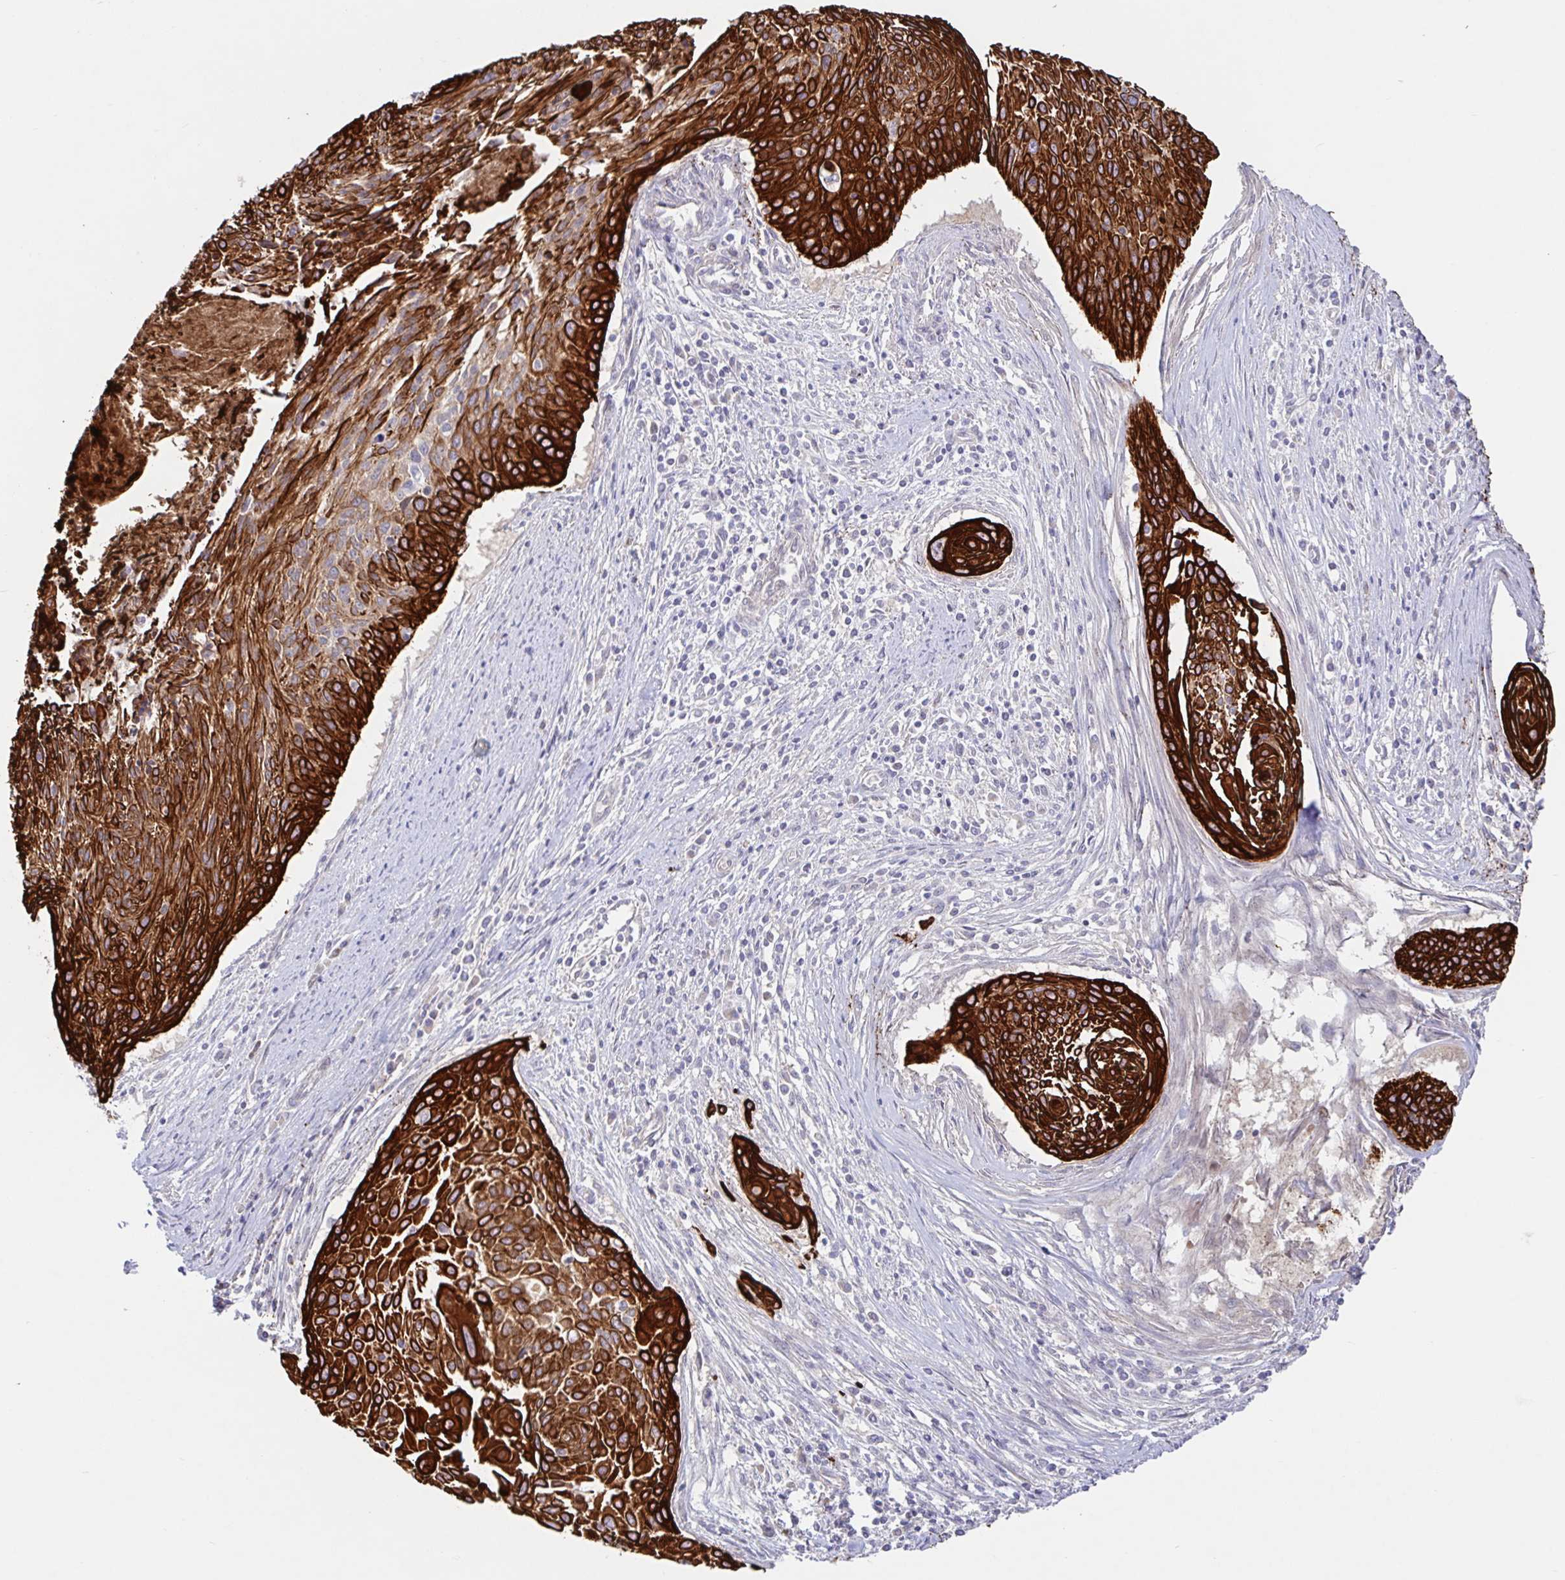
{"staining": {"intensity": "strong", "quantity": ">75%", "location": "cytoplasmic/membranous"}, "tissue": "cervical cancer", "cell_type": "Tumor cells", "image_type": "cancer", "snomed": [{"axis": "morphology", "description": "Squamous cell carcinoma, NOS"}, {"axis": "topography", "description": "Cervix"}], "caption": "The photomicrograph displays immunohistochemical staining of squamous cell carcinoma (cervical). There is strong cytoplasmic/membranous staining is identified in approximately >75% of tumor cells.", "gene": "AACS", "patient": {"sex": "female", "age": 55}}